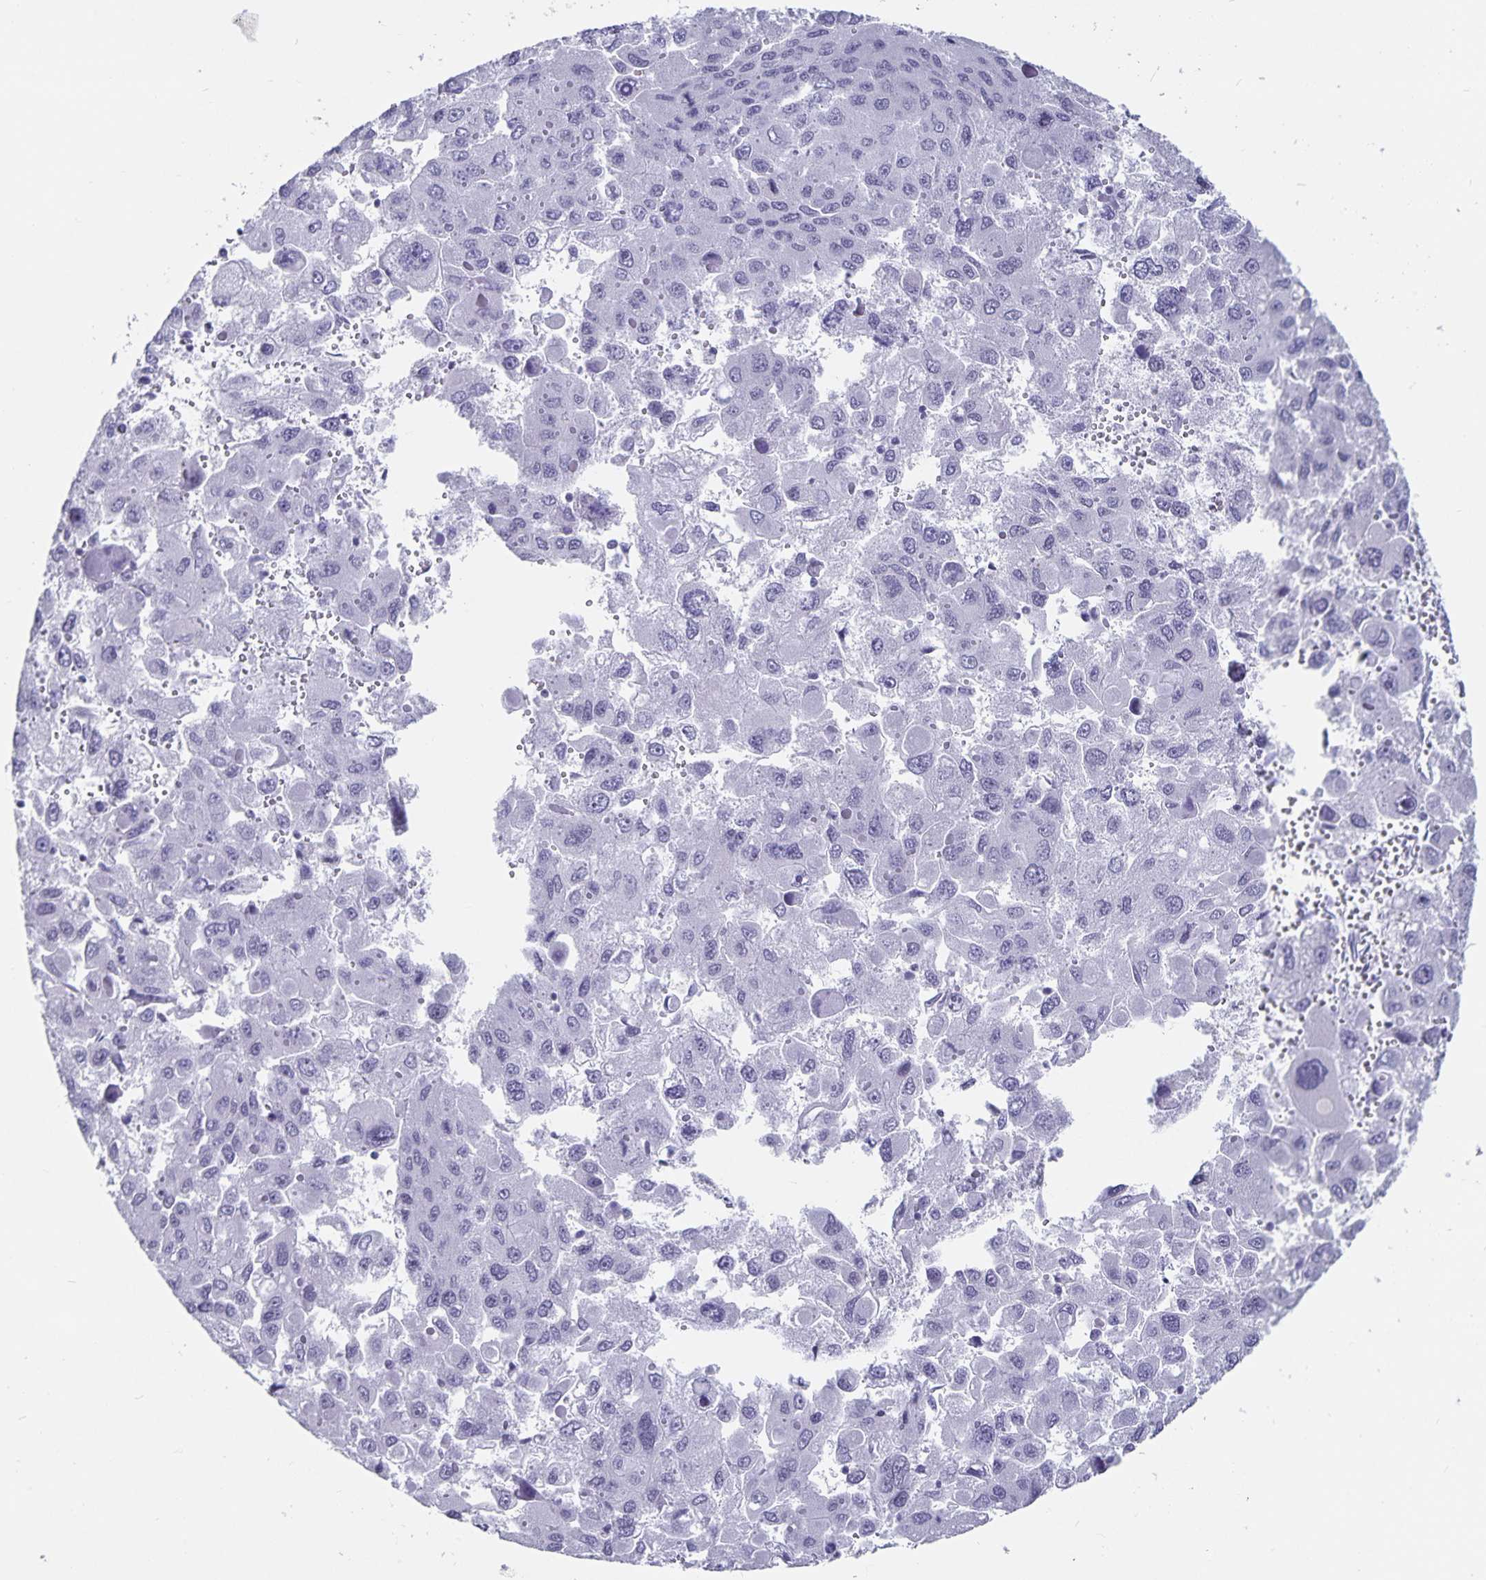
{"staining": {"intensity": "negative", "quantity": "none", "location": "none"}, "tissue": "liver cancer", "cell_type": "Tumor cells", "image_type": "cancer", "snomed": [{"axis": "morphology", "description": "Carcinoma, Hepatocellular, NOS"}, {"axis": "topography", "description": "Liver"}], "caption": "Immunohistochemical staining of liver cancer (hepatocellular carcinoma) demonstrates no significant positivity in tumor cells. (Immunohistochemistry, brightfield microscopy, high magnification).", "gene": "PBX2", "patient": {"sex": "female", "age": 41}}